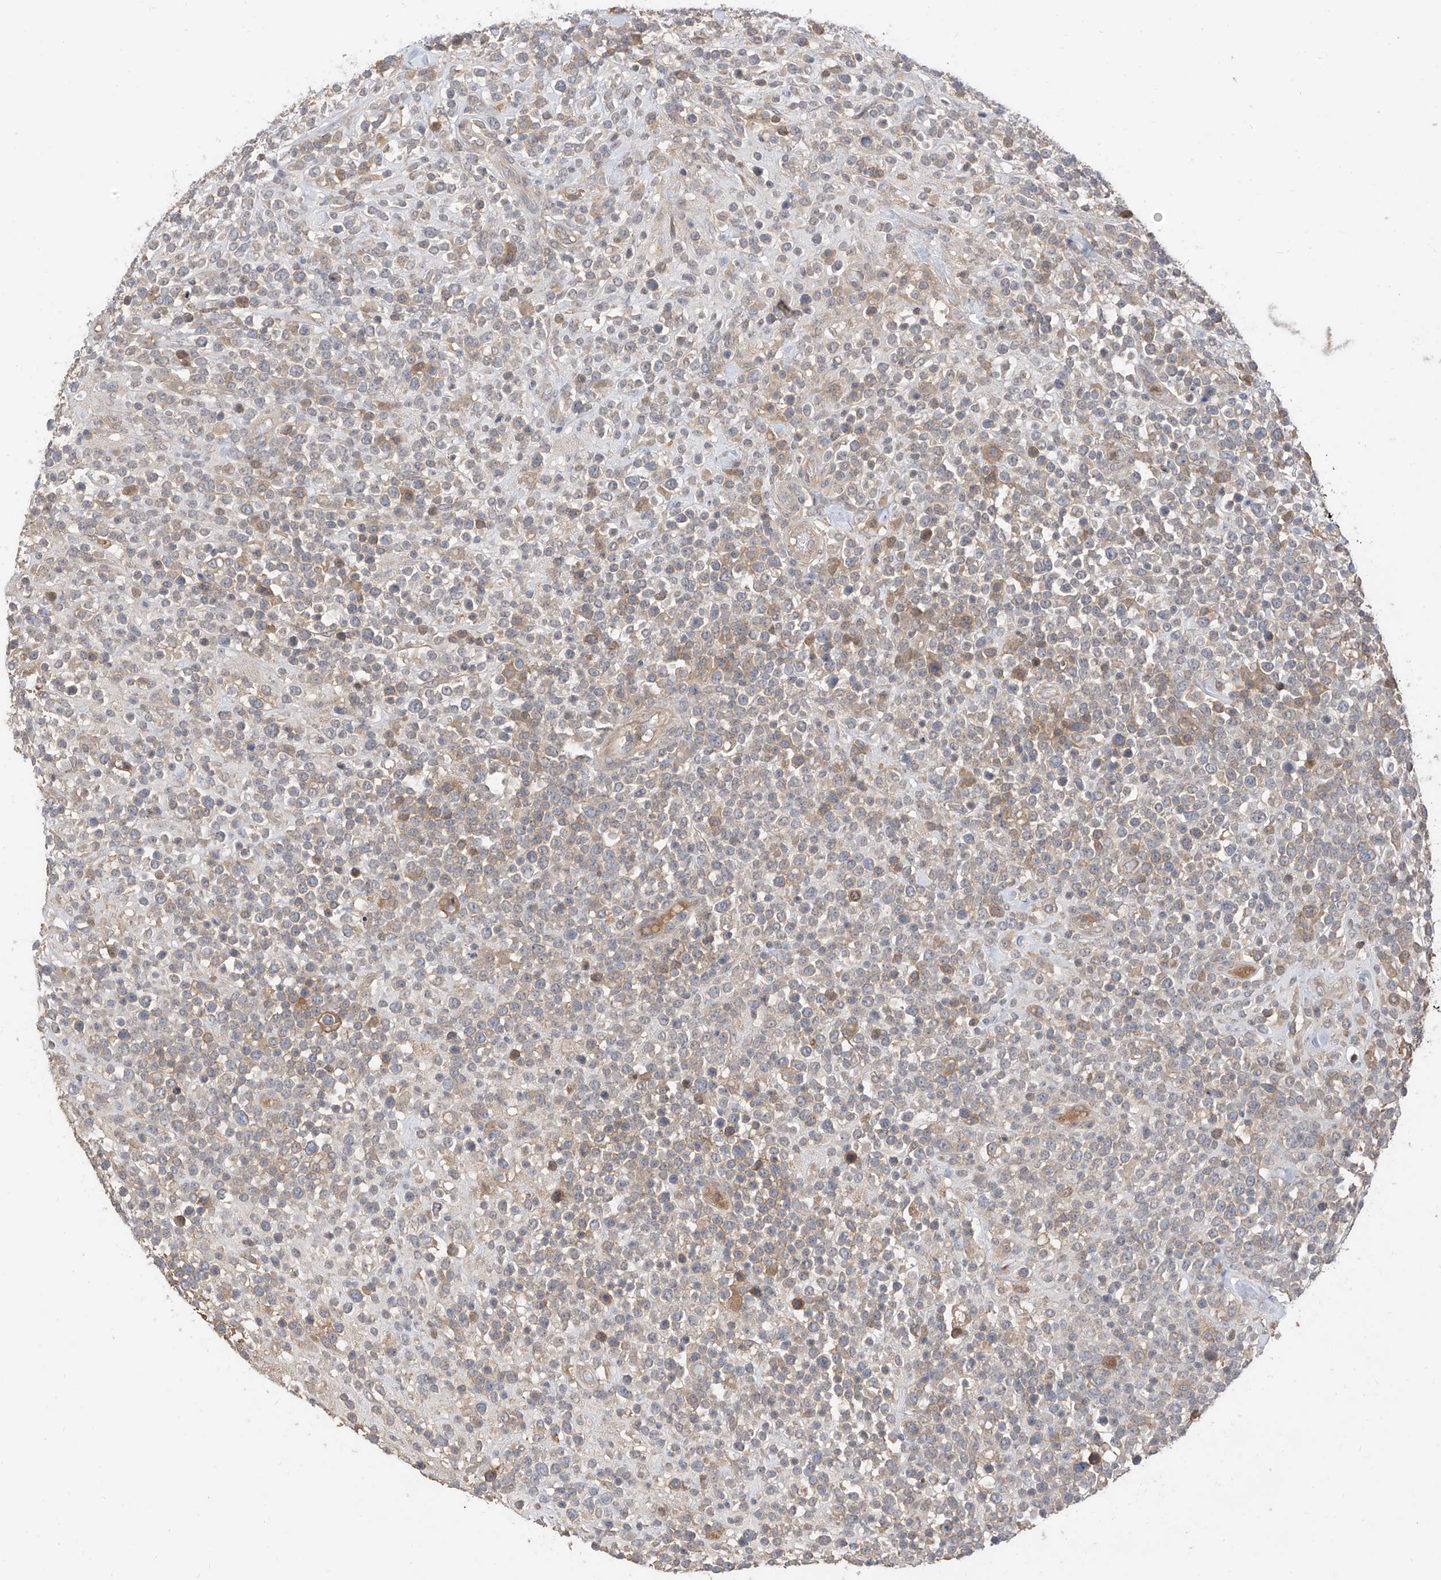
{"staining": {"intensity": "weak", "quantity": "<25%", "location": "cytoplasmic/membranous"}, "tissue": "lymphoma", "cell_type": "Tumor cells", "image_type": "cancer", "snomed": [{"axis": "morphology", "description": "Malignant lymphoma, non-Hodgkin's type, High grade"}, {"axis": "topography", "description": "Colon"}], "caption": "Immunohistochemistry (IHC) histopathology image of human high-grade malignant lymphoma, non-Hodgkin's type stained for a protein (brown), which shows no staining in tumor cells.", "gene": "CACNA2D4", "patient": {"sex": "female", "age": 53}}